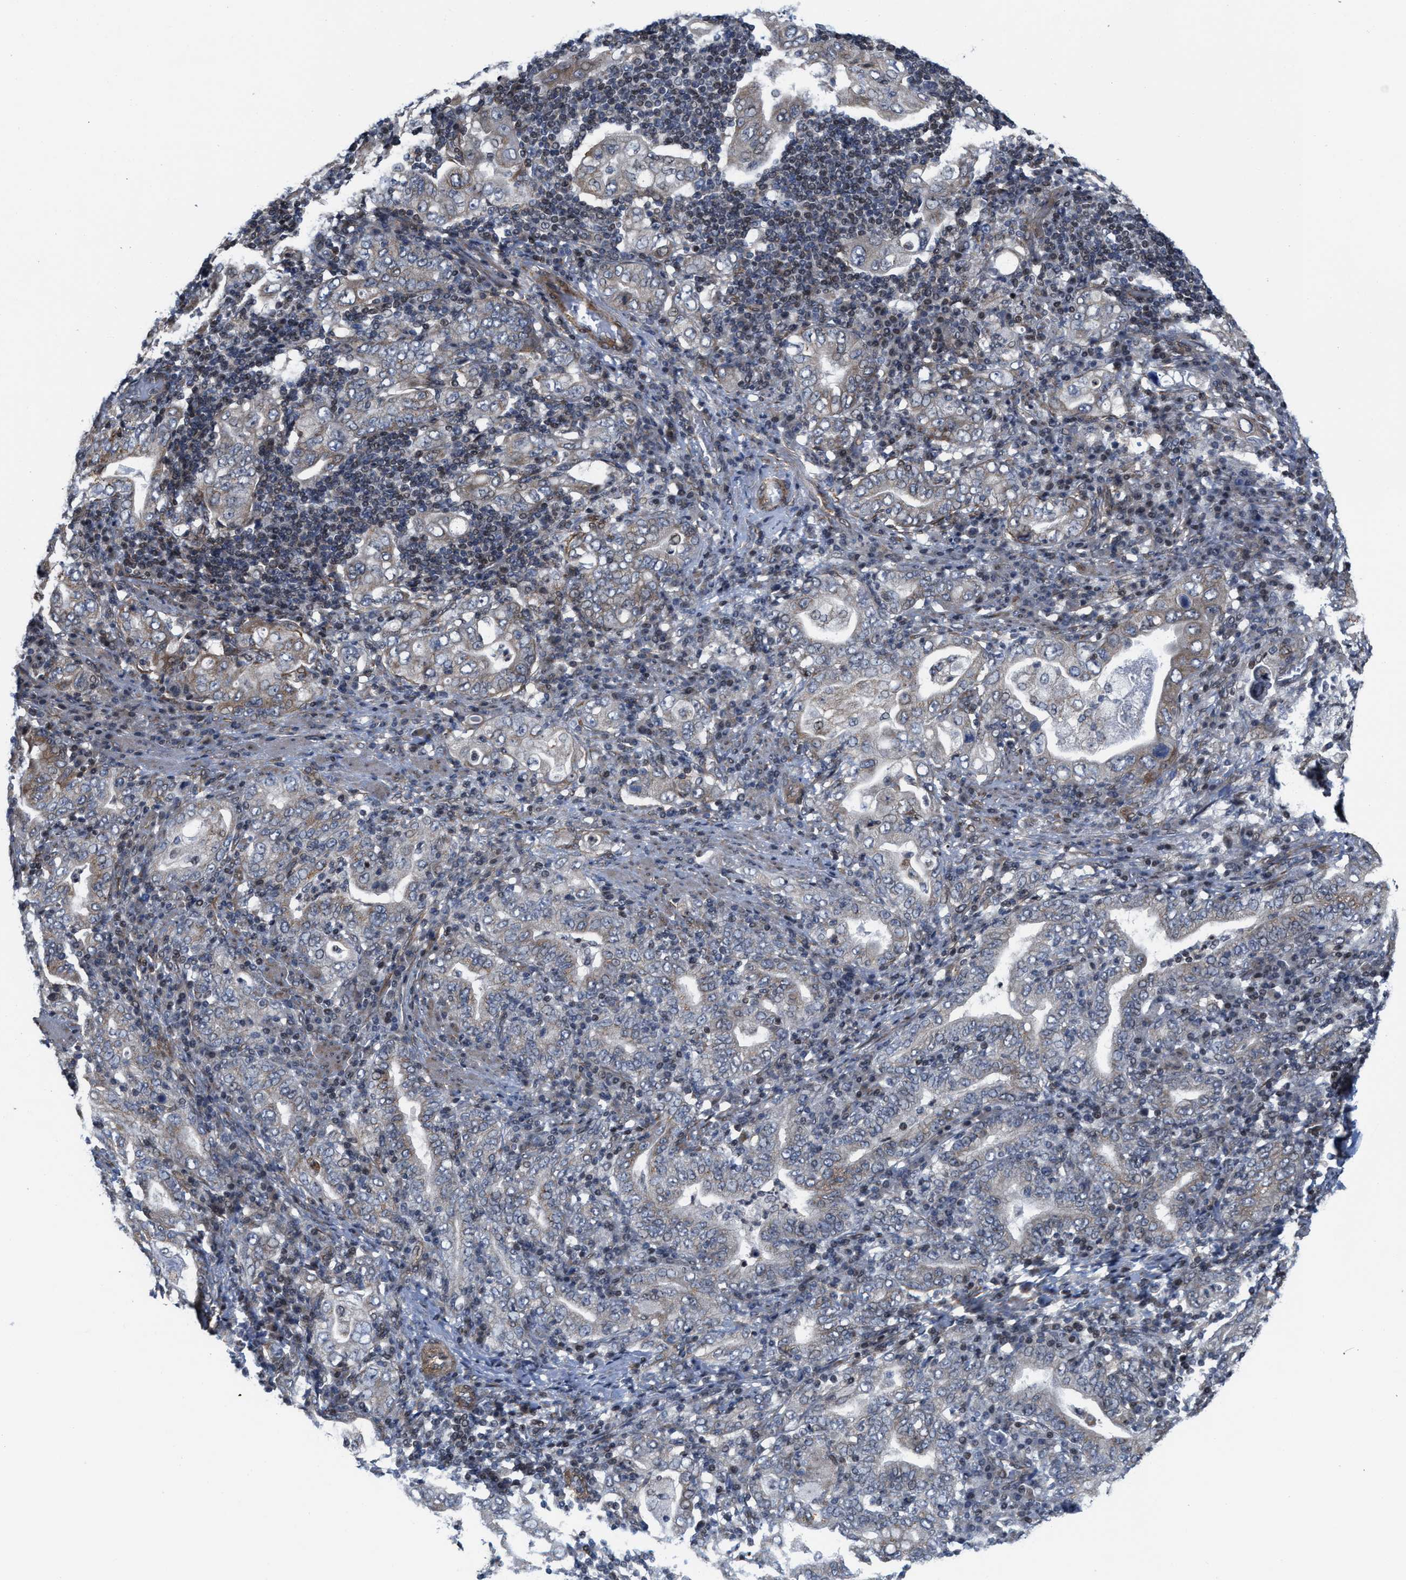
{"staining": {"intensity": "weak", "quantity": "<25%", "location": "cytoplasmic/membranous"}, "tissue": "stomach cancer", "cell_type": "Tumor cells", "image_type": "cancer", "snomed": [{"axis": "morphology", "description": "Normal tissue, NOS"}, {"axis": "morphology", "description": "Adenocarcinoma, NOS"}, {"axis": "topography", "description": "Esophagus"}, {"axis": "topography", "description": "Stomach, upper"}, {"axis": "topography", "description": "Peripheral nerve tissue"}], "caption": "The photomicrograph demonstrates no significant expression in tumor cells of stomach adenocarcinoma.", "gene": "TGFB1I1", "patient": {"sex": "male", "age": 62}}